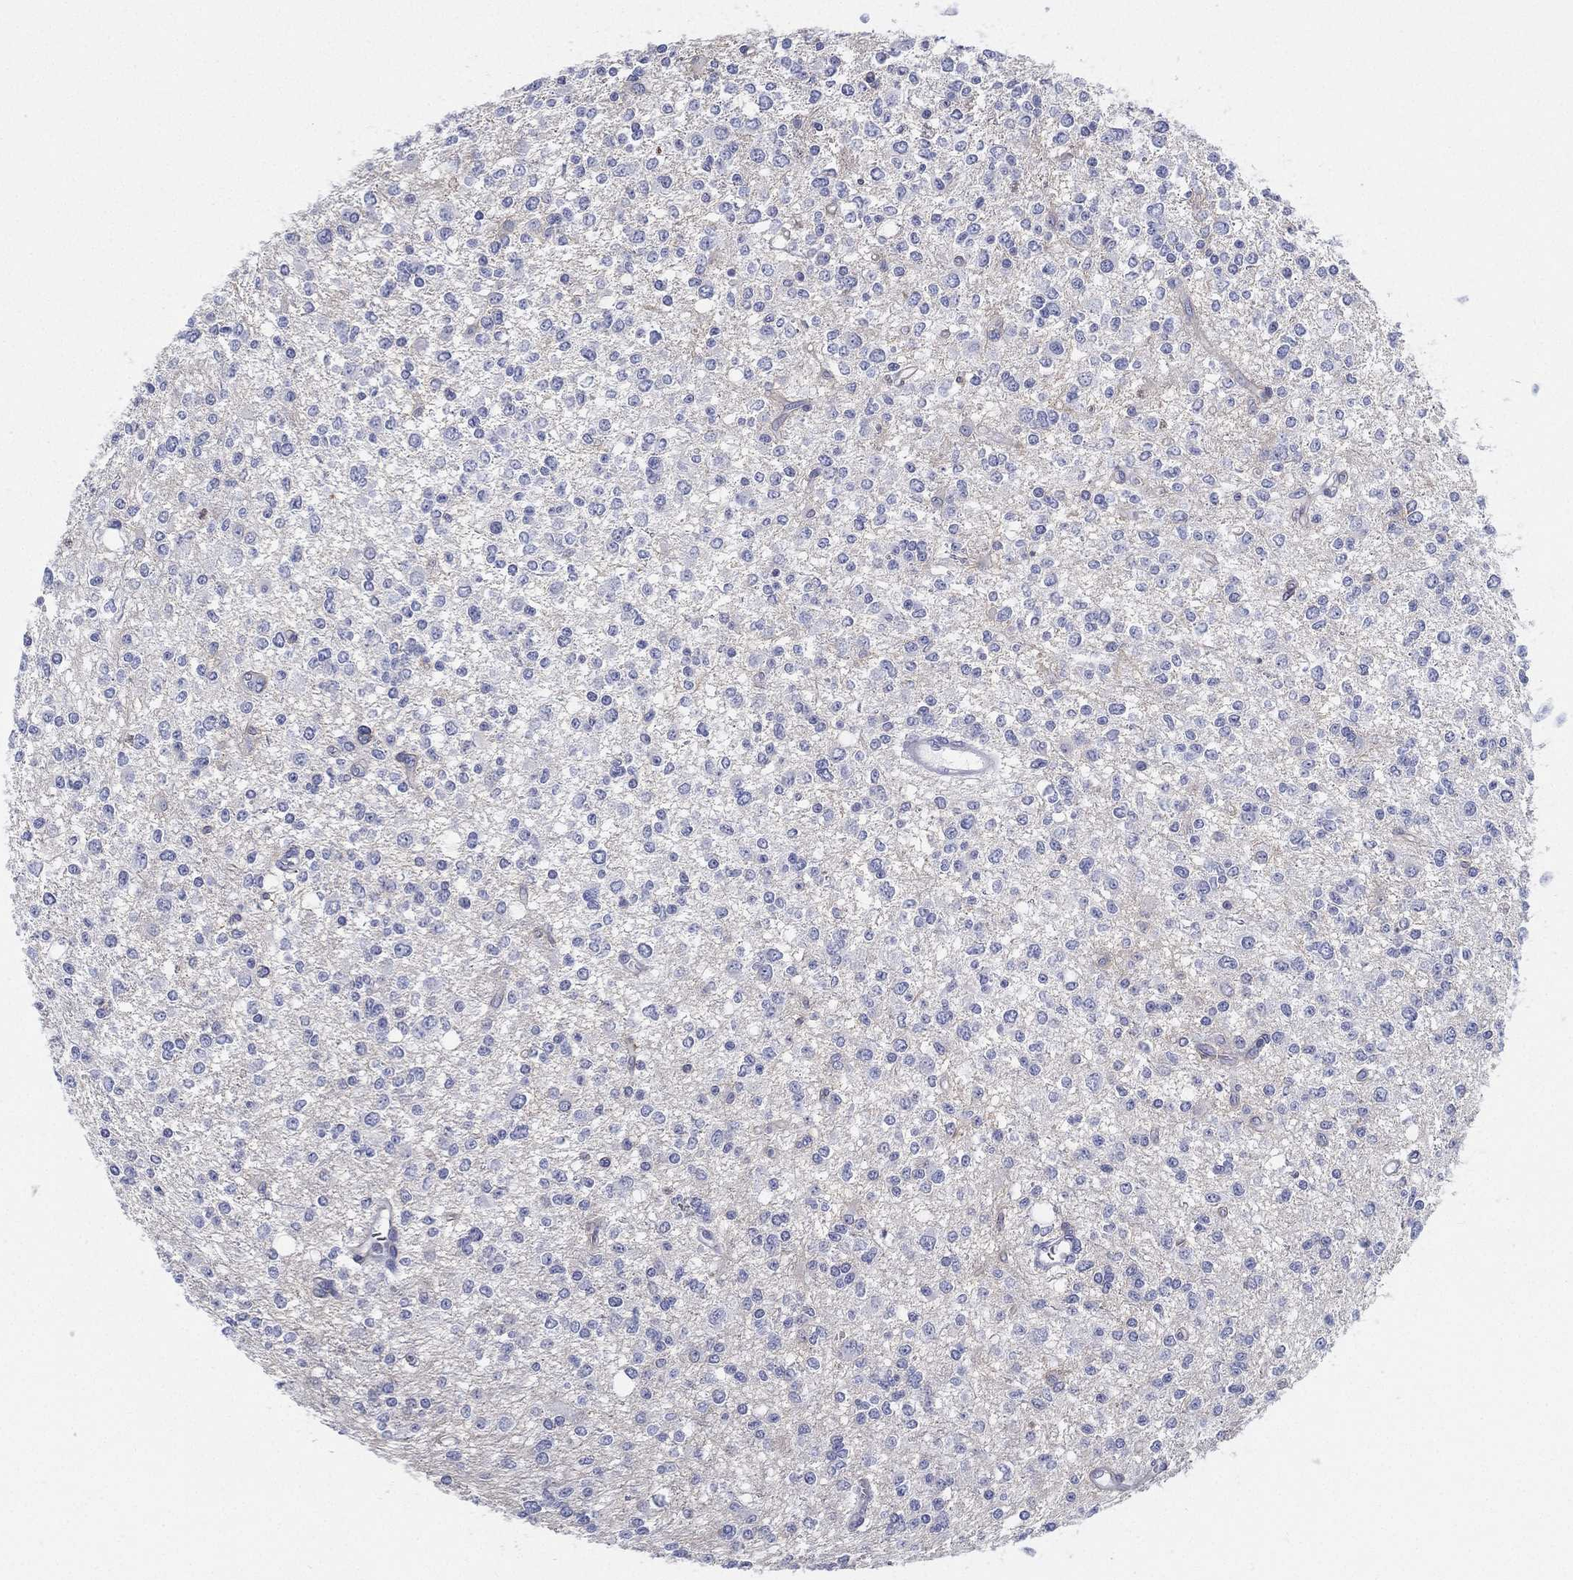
{"staining": {"intensity": "negative", "quantity": "none", "location": "none"}, "tissue": "glioma", "cell_type": "Tumor cells", "image_type": "cancer", "snomed": [{"axis": "morphology", "description": "Glioma, malignant, Low grade"}, {"axis": "topography", "description": "Brain"}], "caption": "The photomicrograph reveals no significant positivity in tumor cells of glioma.", "gene": "ATP1B2", "patient": {"sex": "male", "age": 67}}